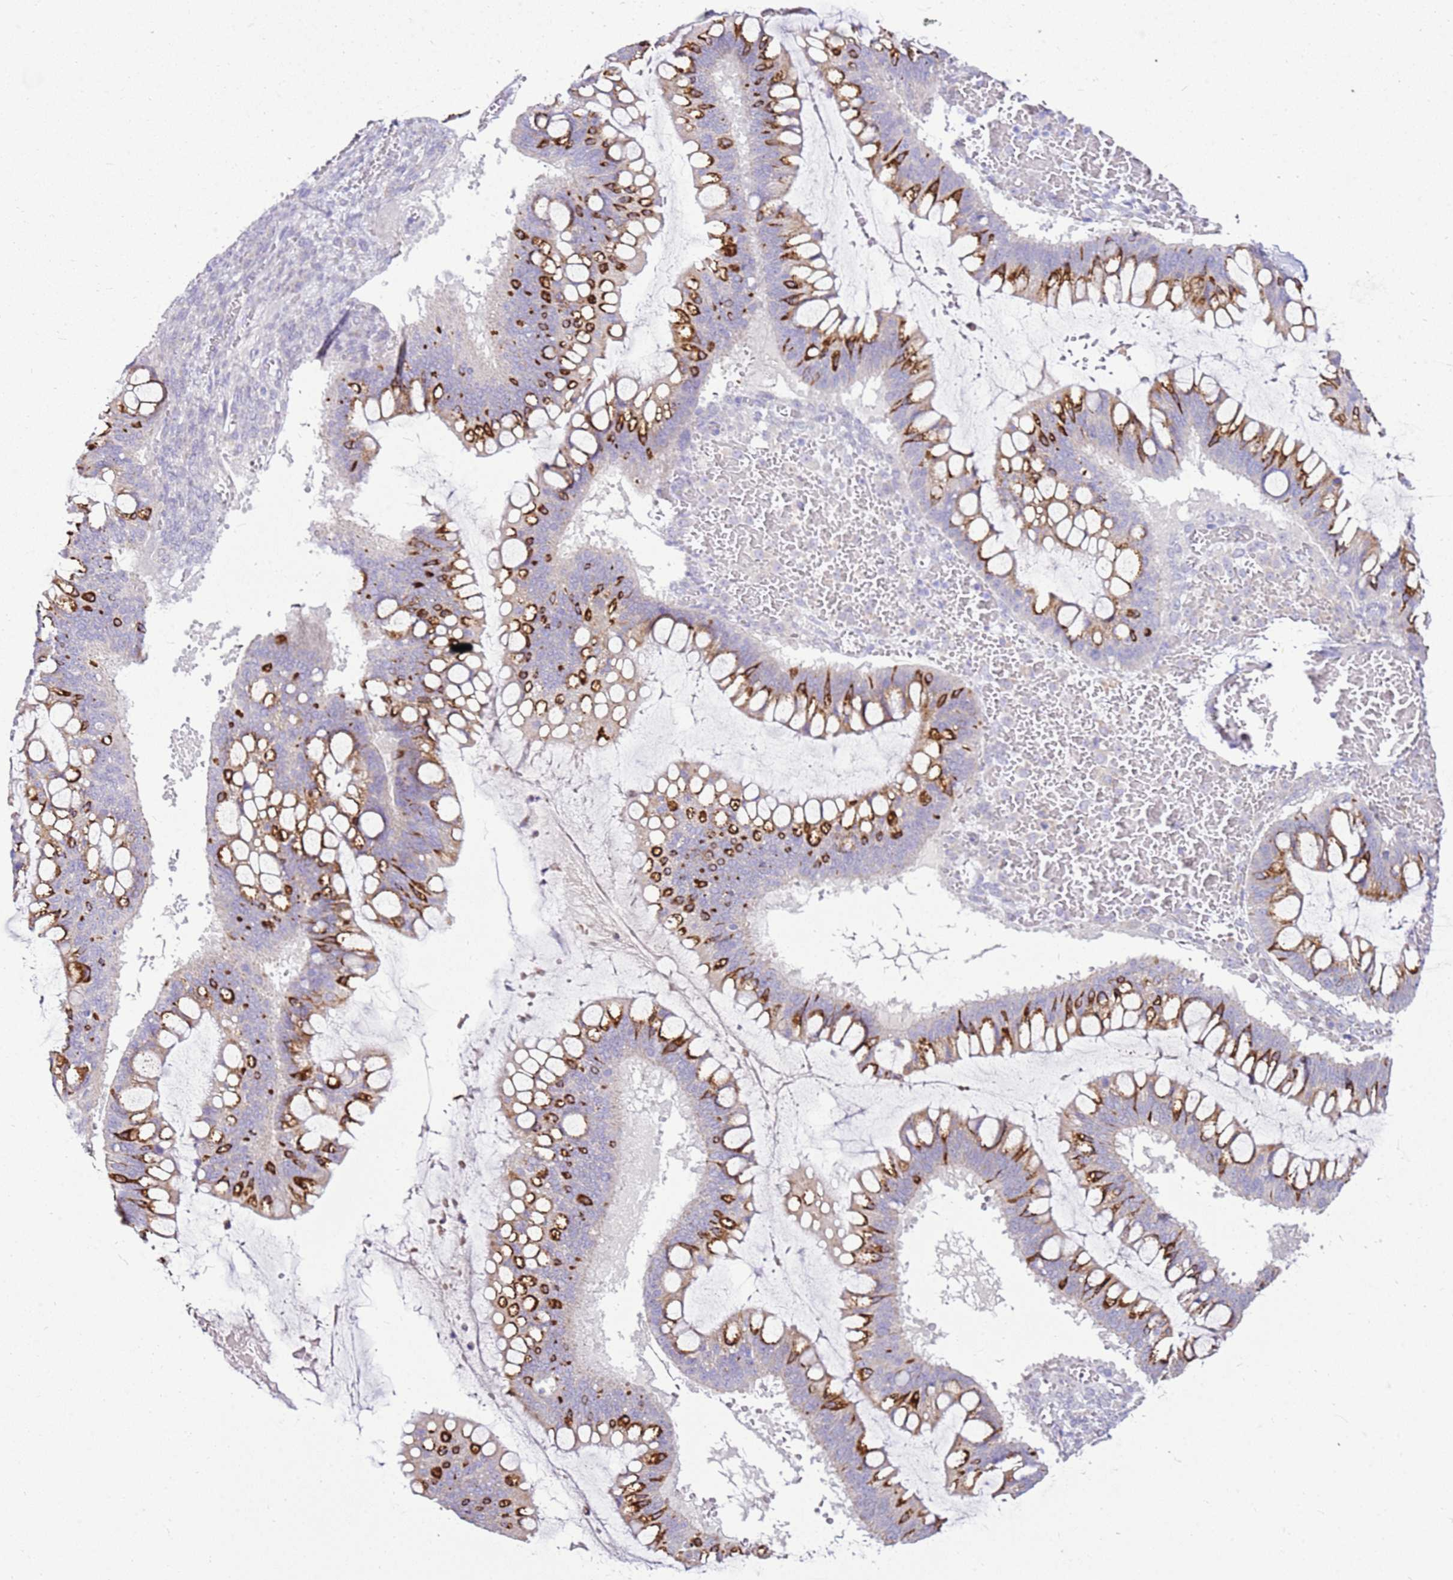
{"staining": {"intensity": "strong", "quantity": "<25%", "location": "cytoplasmic/membranous"}, "tissue": "ovarian cancer", "cell_type": "Tumor cells", "image_type": "cancer", "snomed": [{"axis": "morphology", "description": "Cystadenocarcinoma, mucinous, NOS"}, {"axis": "topography", "description": "Ovary"}], "caption": "Human ovarian cancer stained with a brown dye demonstrates strong cytoplasmic/membranous positive expression in about <25% of tumor cells.", "gene": "SLC38A5", "patient": {"sex": "female", "age": 73}}